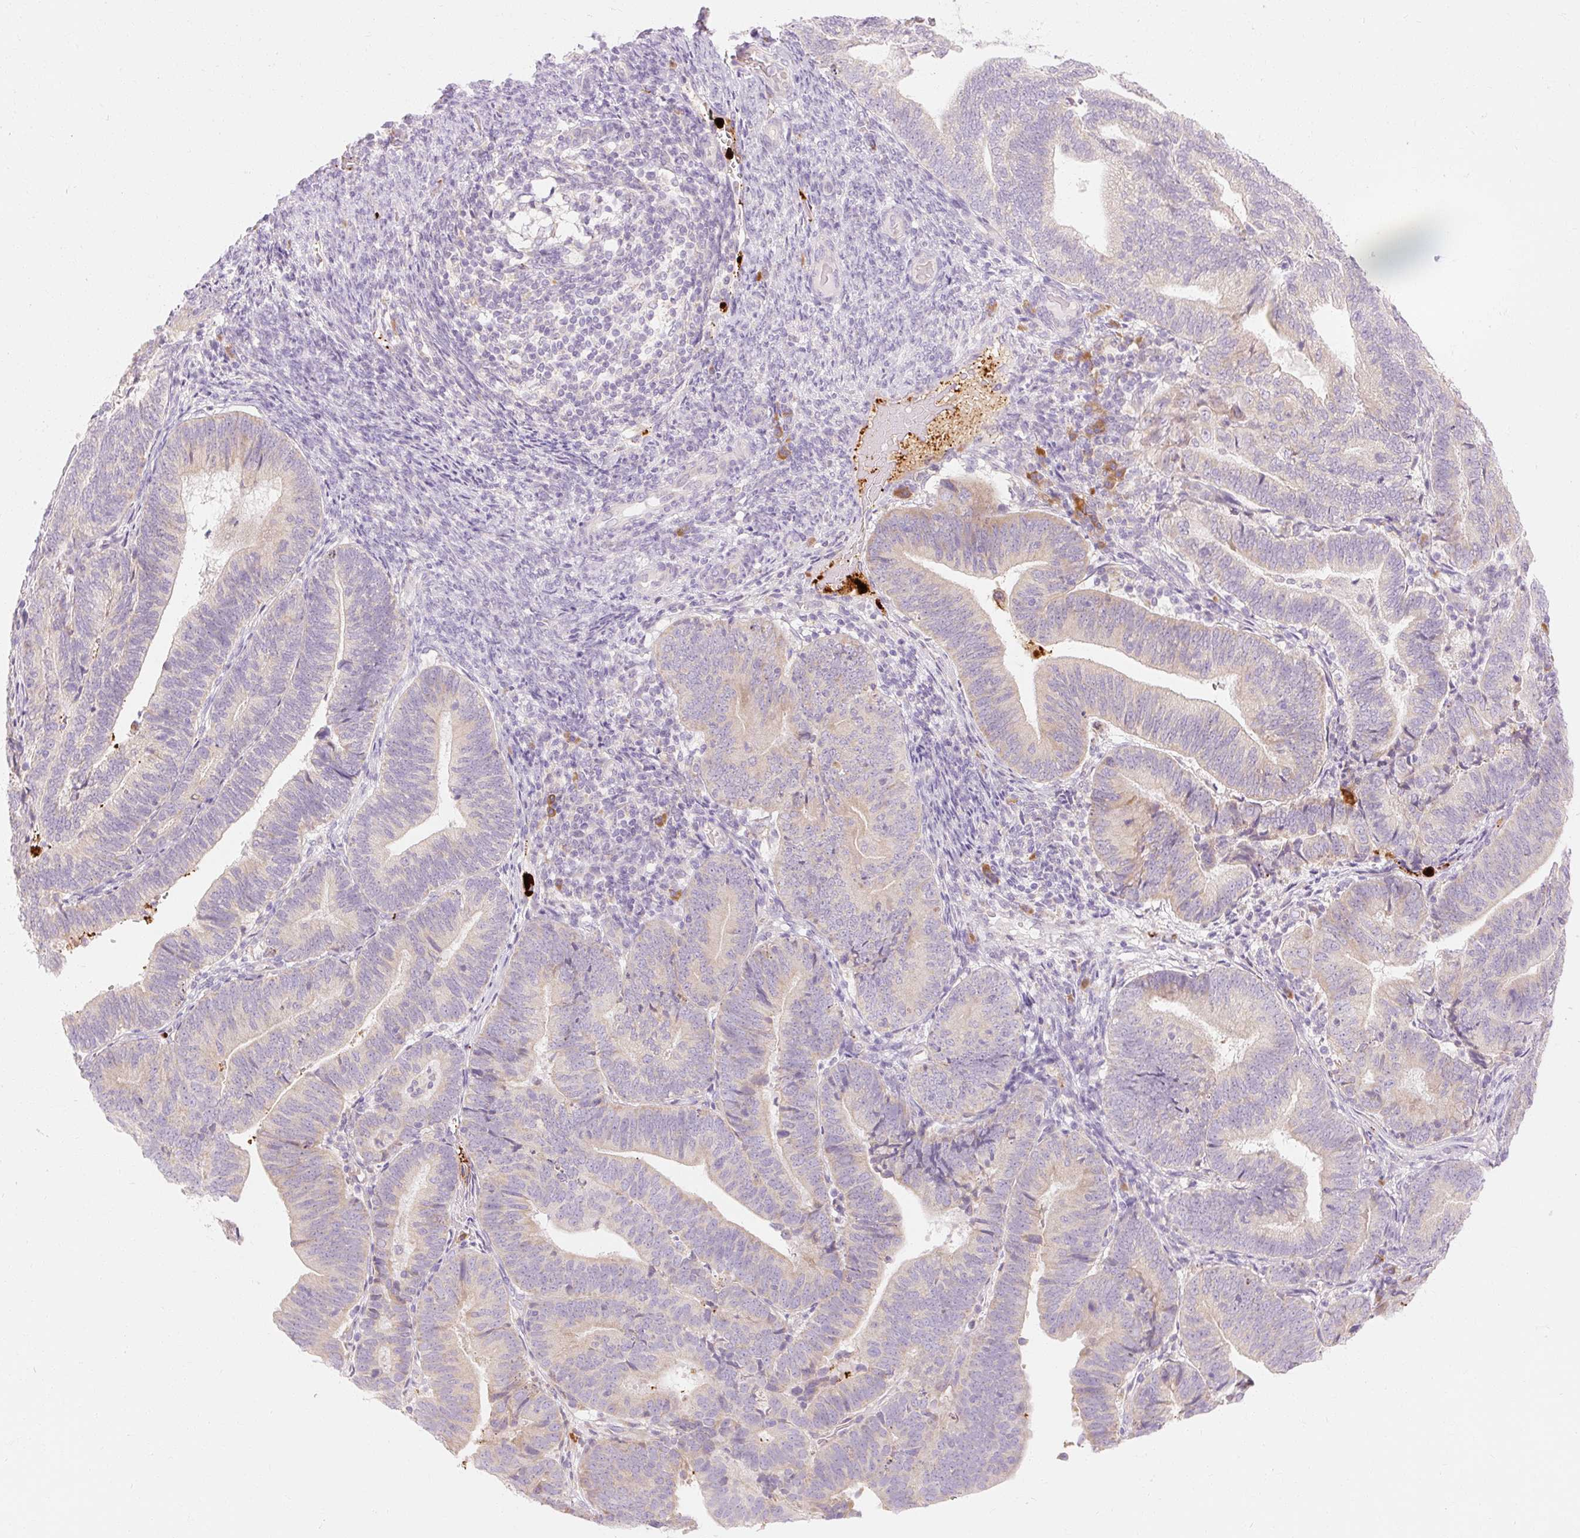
{"staining": {"intensity": "weak", "quantity": "<25%", "location": "cytoplasmic/membranous"}, "tissue": "endometrial cancer", "cell_type": "Tumor cells", "image_type": "cancer", "snomed": [{"axis": "morphology", "description": "Adenocarcinoma, NOS"}, {"axis": "topography", "description": "Endometrium"}], "caption": "Immunohistochemistry photomicrograph of neoplastic tissue: endometrial cancer (adenocarcinoma) stained with DAB displays no significant protein staining in tumor cells.", "gene": "MYO1D", "patient": {"sex": "female", "age": 70}}